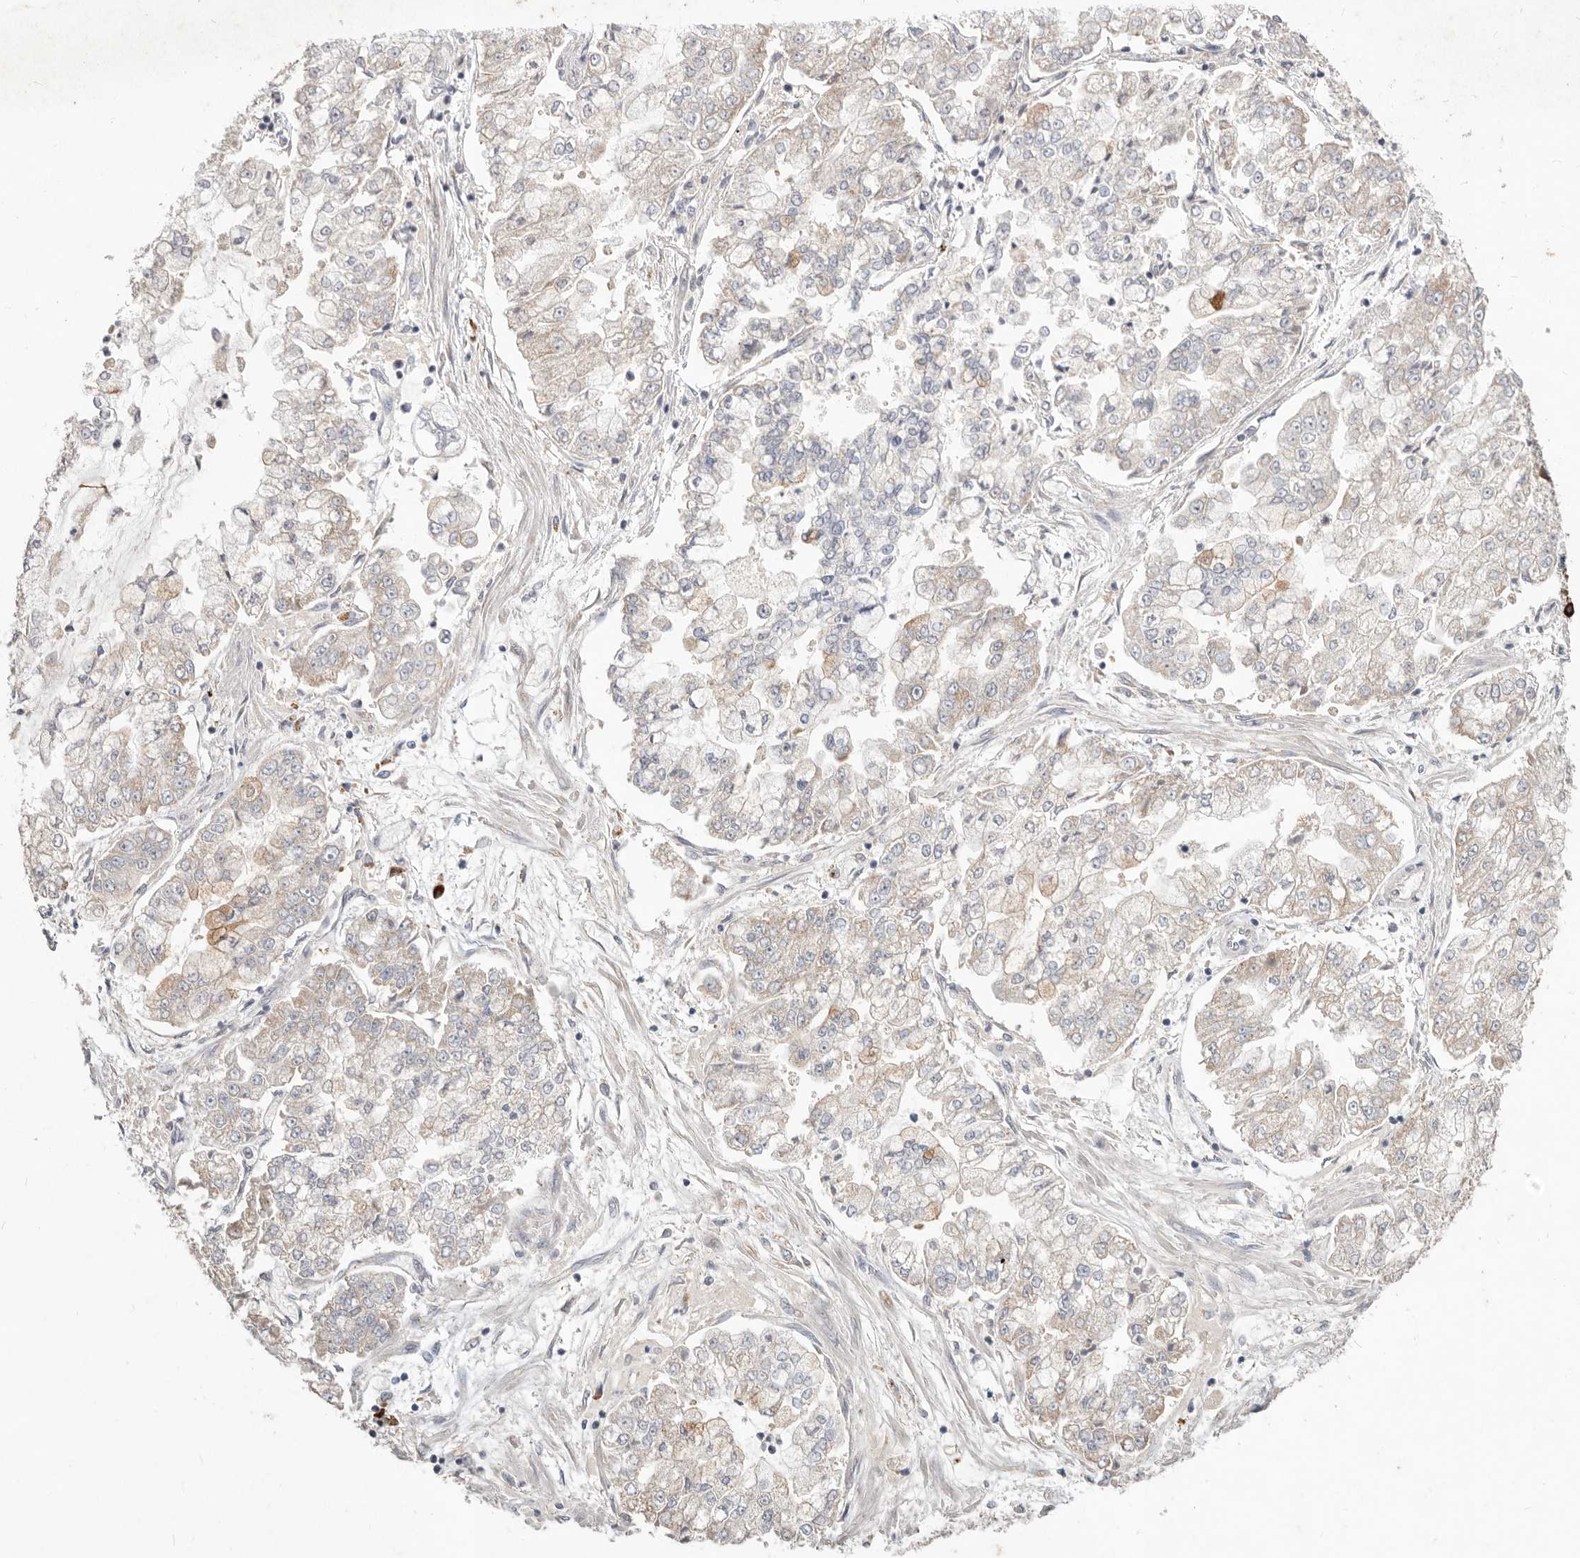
{"staining": {"intensity": "weak", "quantity": "<25%", "location": "cytoplasmic/membranous"}, "tissue": "stomach cancer", "cell_type": "Tumor cells", "image_type": "cancer", "snomed": [{"axis": "morphology", "description": "Adenocarcinoma, NOS"}, {"axis": "topography", "description": "Stomach"}], "caption": "Stomach cancer (adenocarcinoma) was stained to show a protein in brown. There is no significant positivity in tumor cells. The staining was performed using DAB to visualize the protein expression in brown, while the nuclei were stained in blue with hematoxylin (Magnification: 20x).", "gene": "WDR77", "patient": {"sex": "male", "age": 76}}